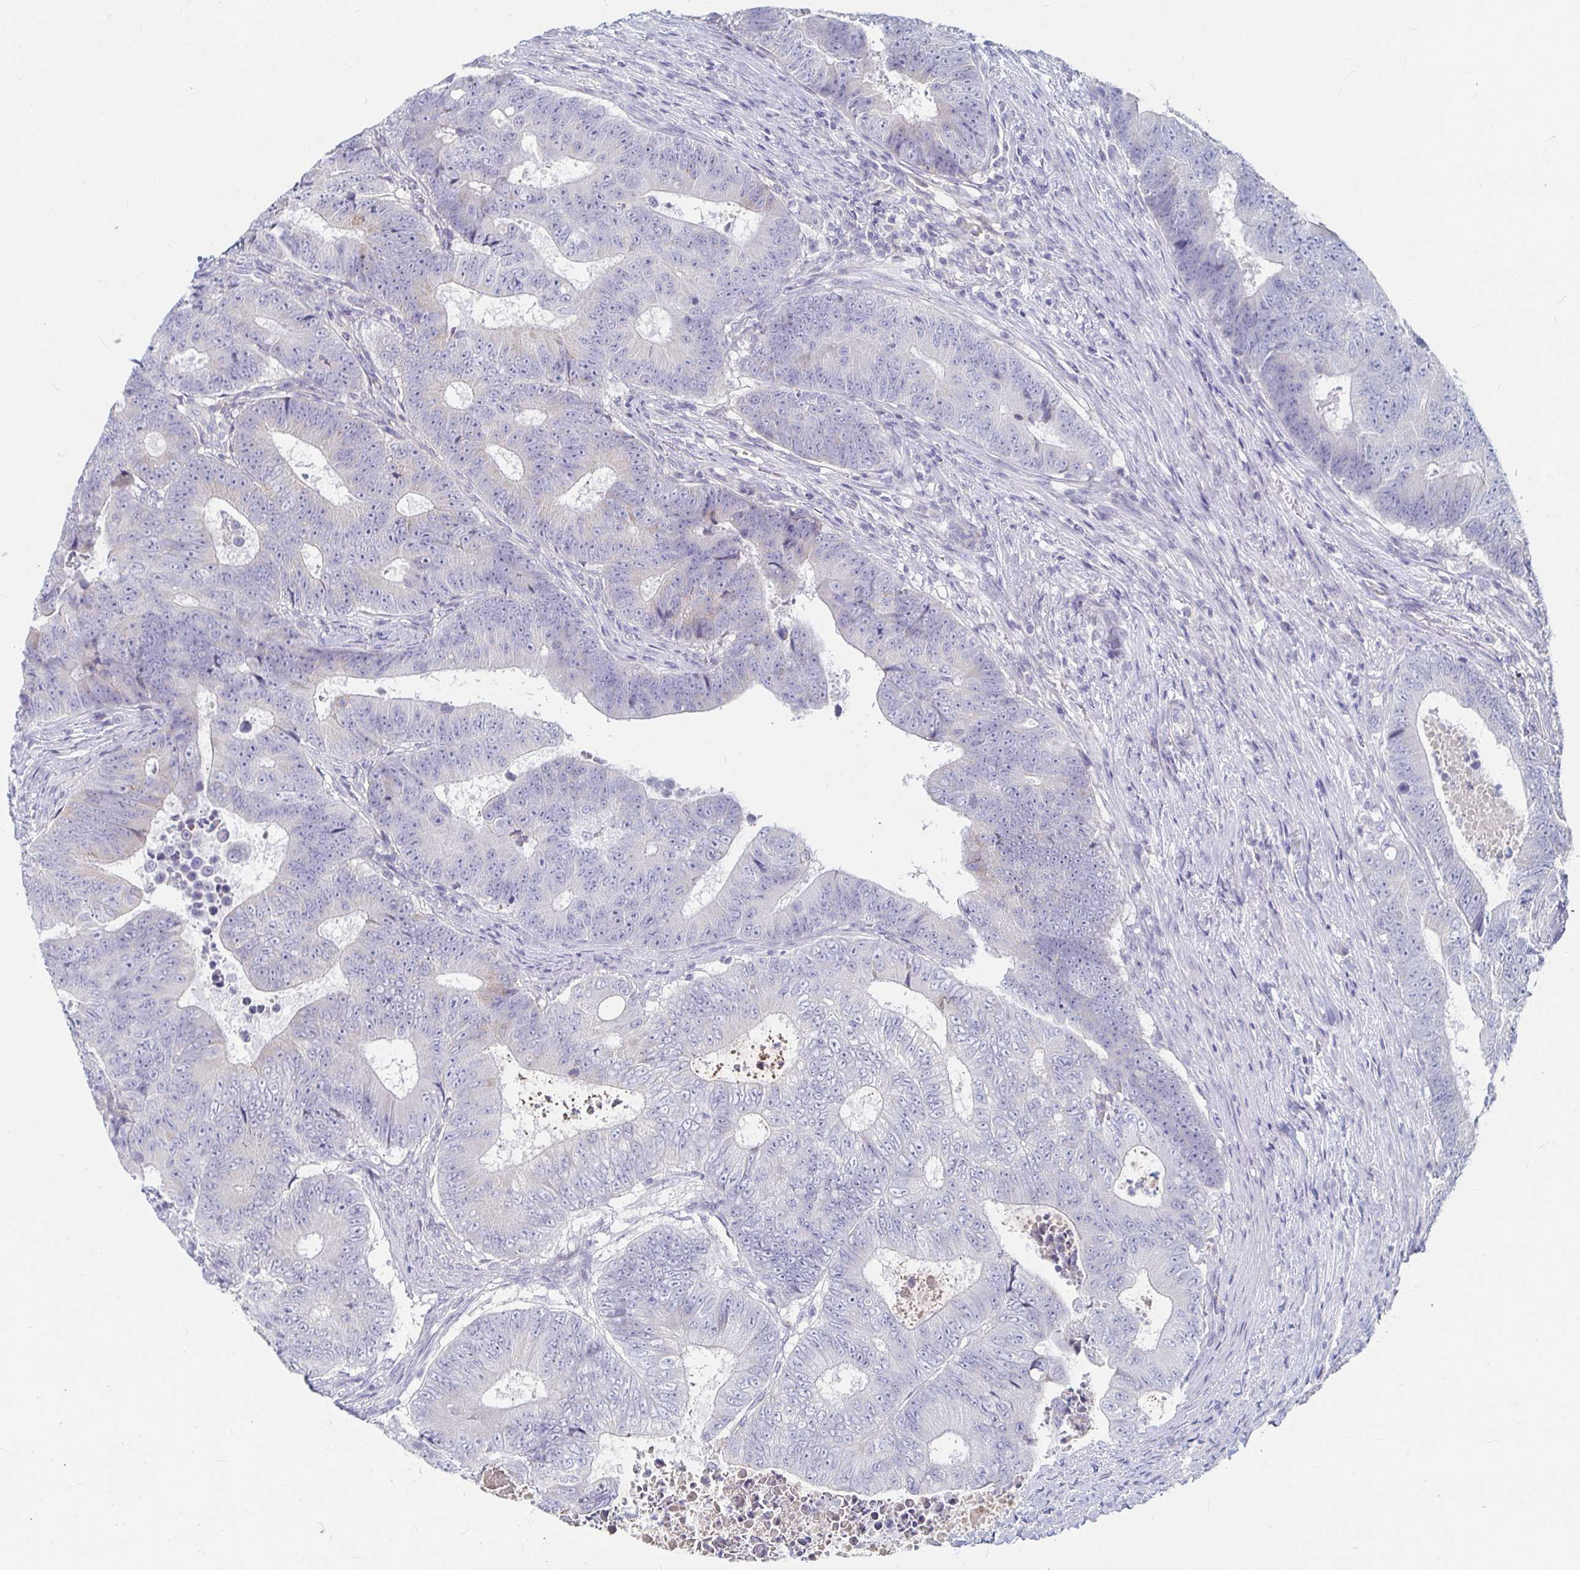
{"staining": {"intensity": "negative", "quantity": "none", "location": "none"}, "tissue": "colorectal cancer", "cell_type": "Tumor cells", "image_type": "cancer", "snomed": [{"axis": "morphology", "description": "Adenocarcinoma, NOS"}, {"axis": "topography", "description": "Colon"}], "caption": "The image reveals no staining of tumor cells in colorectal cancer (adenocarcinoma).", "gene": "RNF144B", "patient": {"sex": "female", "age": 48}}